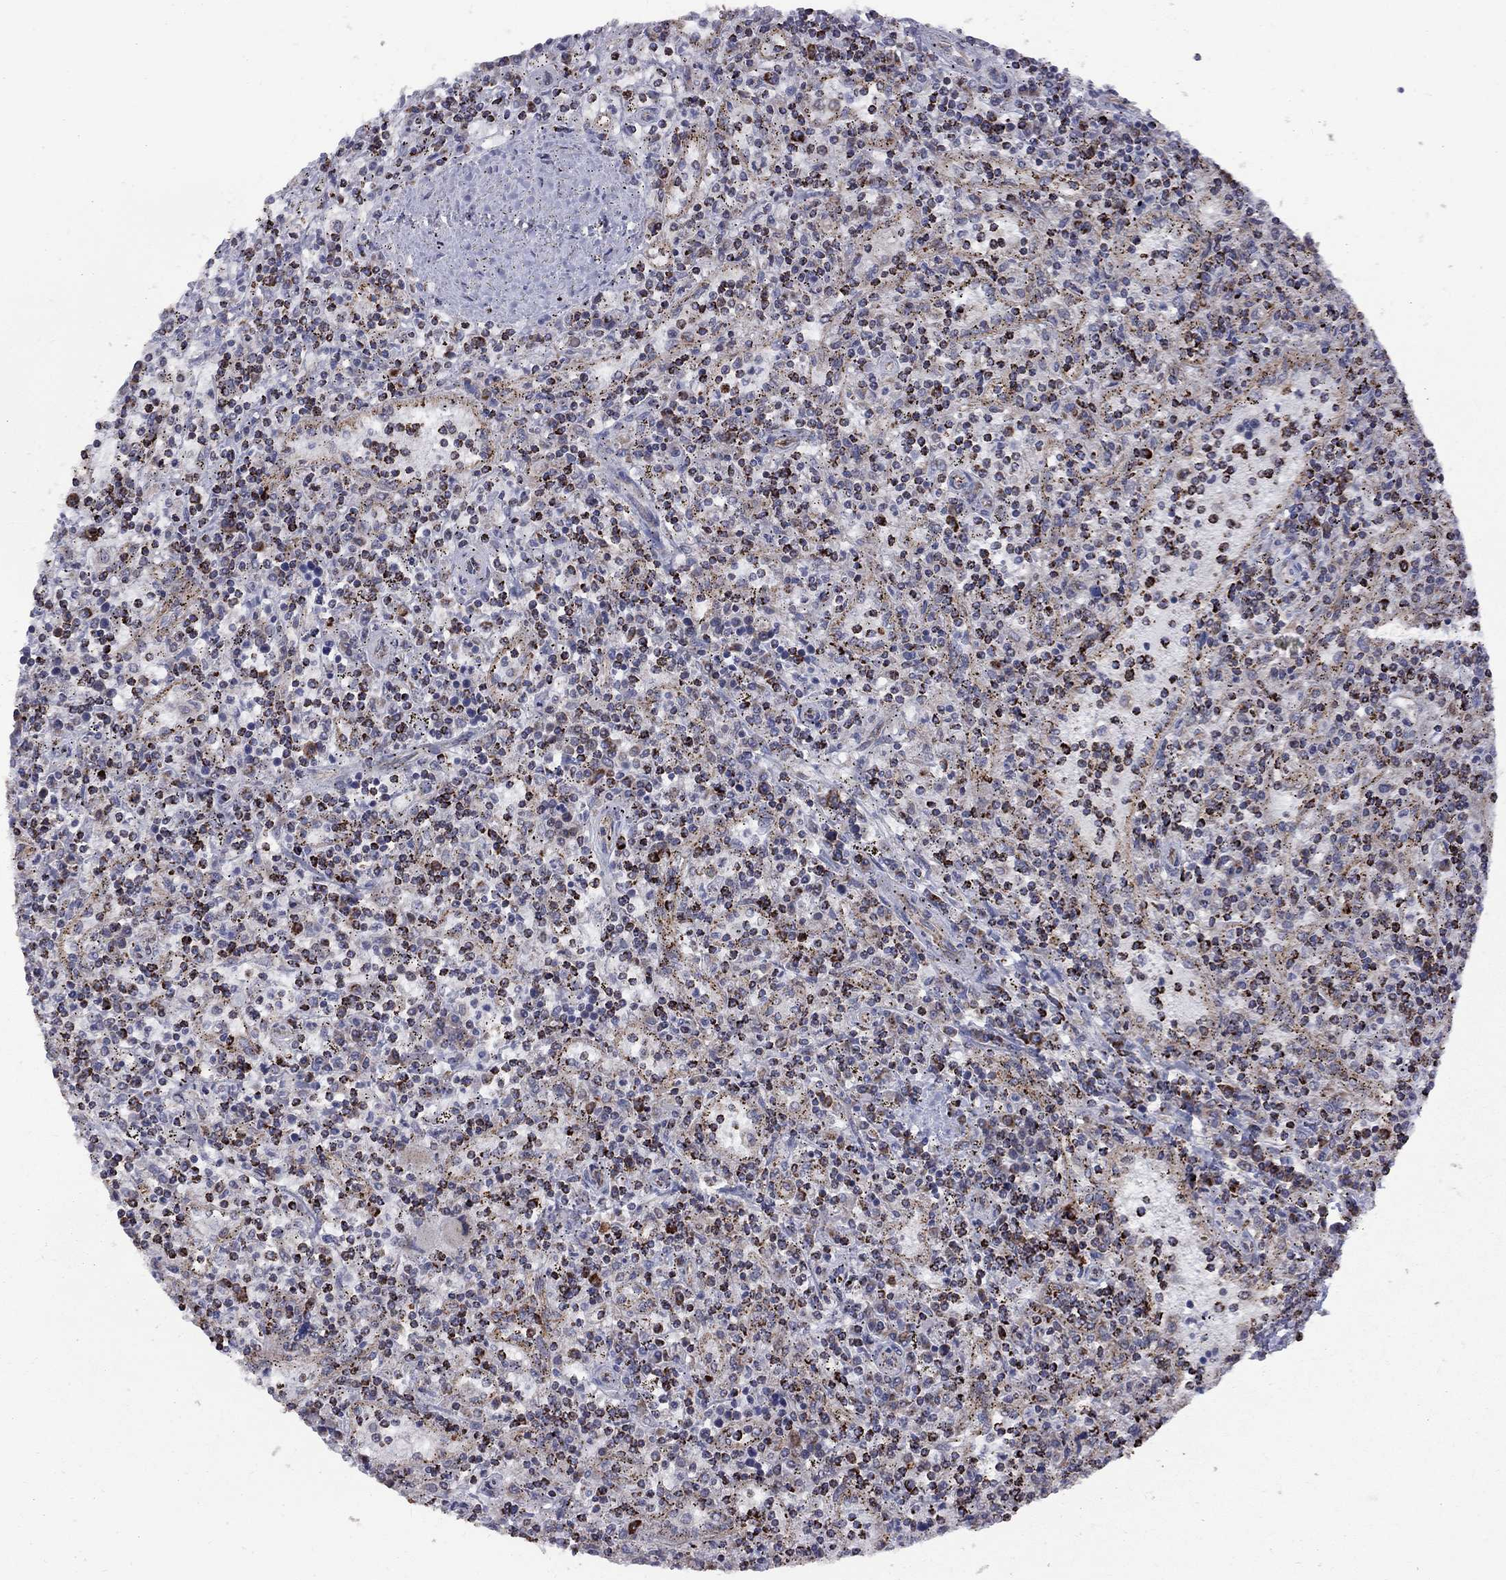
{"staining": {"intensity": "negative", "quantity": "none", "location": "none"}, "tissue": "lymphoma", "cell_type": "Tumor cells", "image_type": "cancer", "snomed": [{"axis": "morphology", "description": "Malignant lymphoma, non-Hodgkin's type, Low grade"}, {"axis": "topography", "description": "Spleen"}], "caption": "High power microscopy histopathology image of an immunohistochemistry (IHC) histopathology image of lymphoma, revealing no significant staining in tumor cells.", "gene": "CLPTM1", "patient": {"sex": "male", "age": 62}}